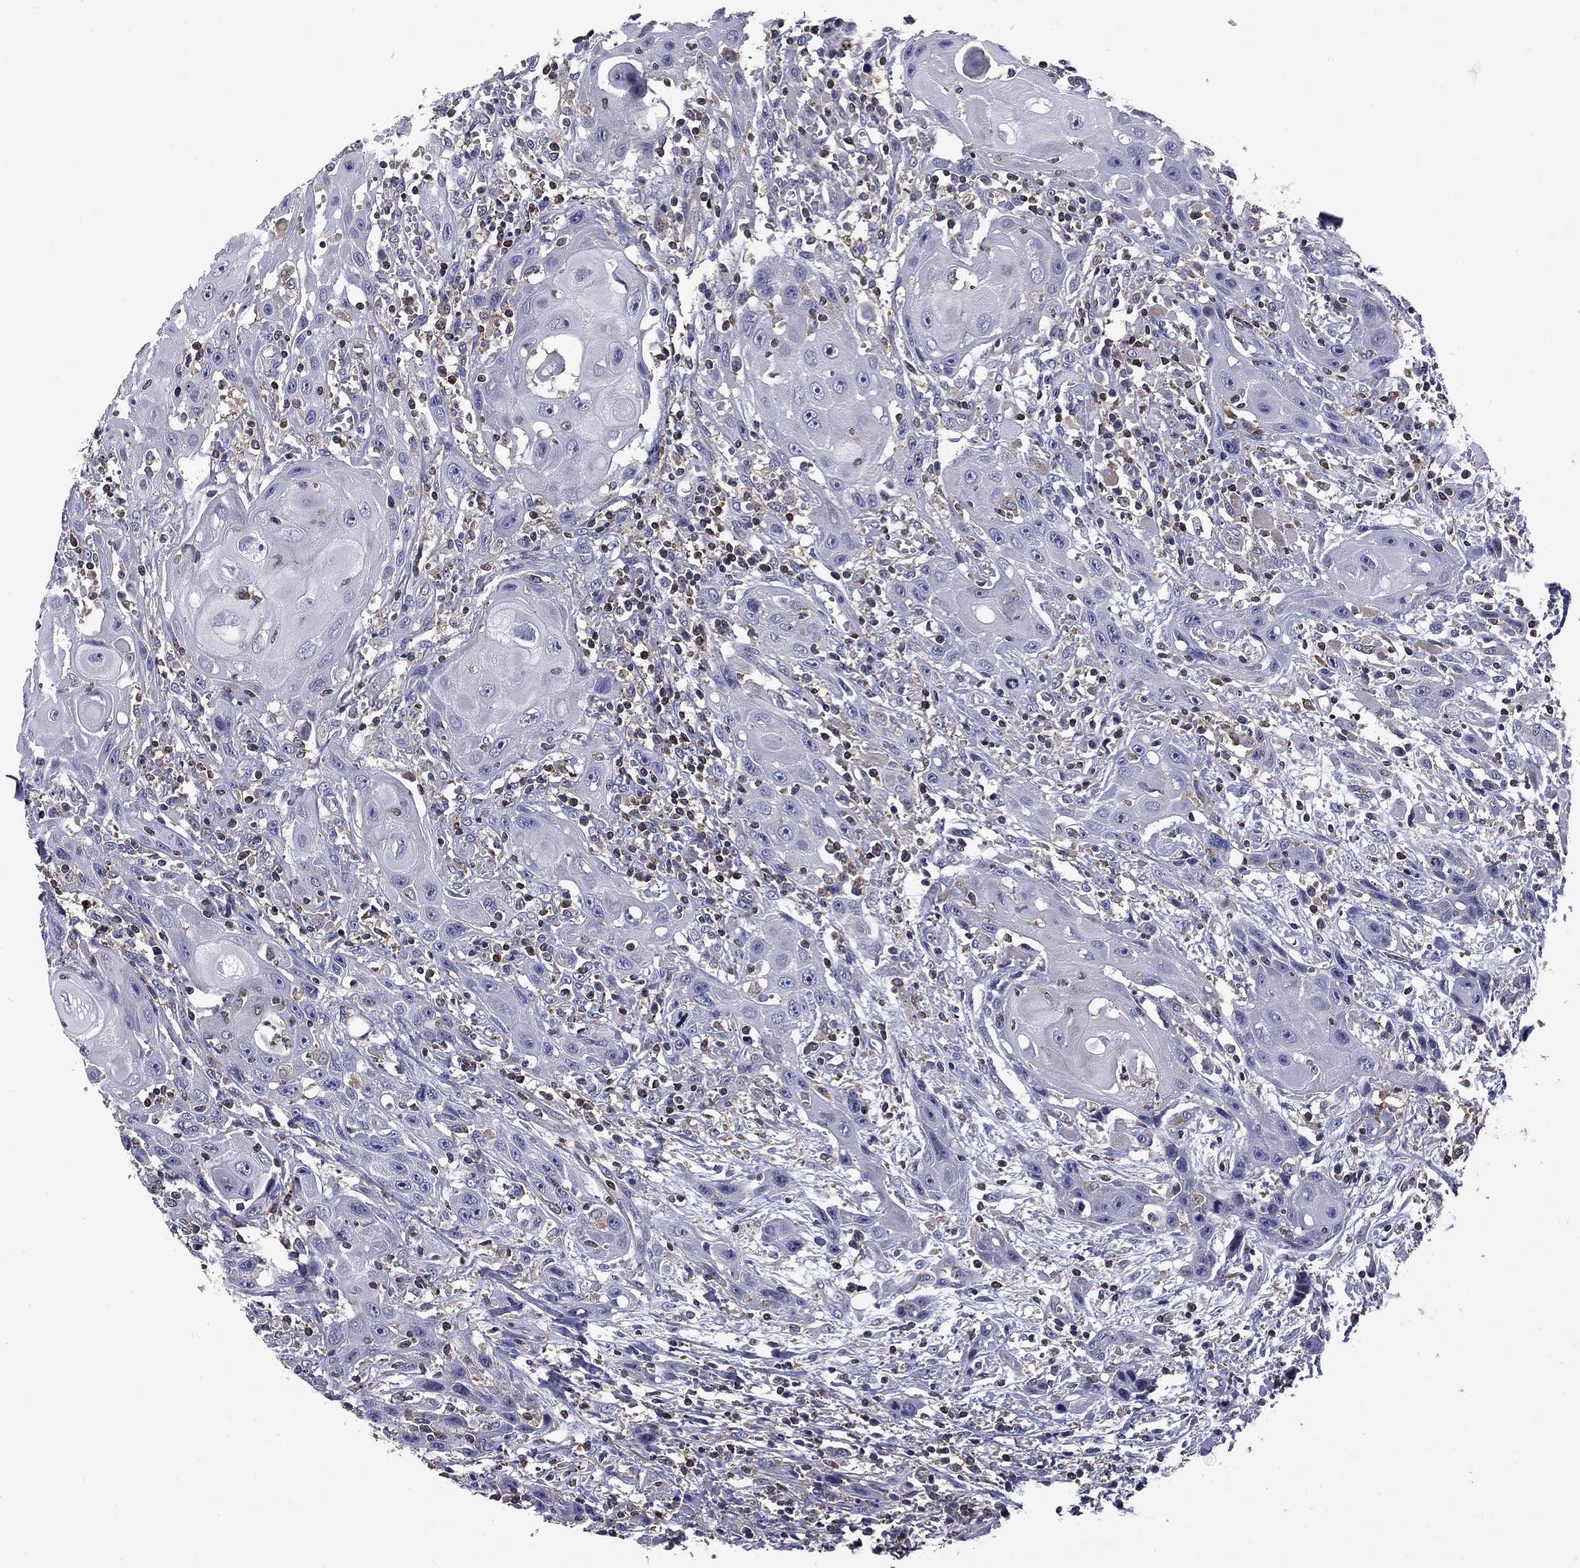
{"staining": {"intensity": "negative", "quantity": "none", "location": "none"}, "tissue": "head and neck cancer", "cell_type": "Tumor cells", "image_type": "cancer", "snomed": [{"axis": "morphology", "description": "Normal tissue, NOS"}, {"axis": "morphology", "description": "Squamous cell carcinoma, NOS"}, {"axis": "topography", "description": "Oral tissue"}, {"axis": "topography", "description": "Head-Neck"}], "caption": "Tumor cells are negative for brown protein staining in head and neck cancer. (DAB (3,3'-diaminobenzidine) IHC with hematoxylin counter stain).", "gene": "ARHGAP45", "patient": {"sex": "male", "age": 71}}